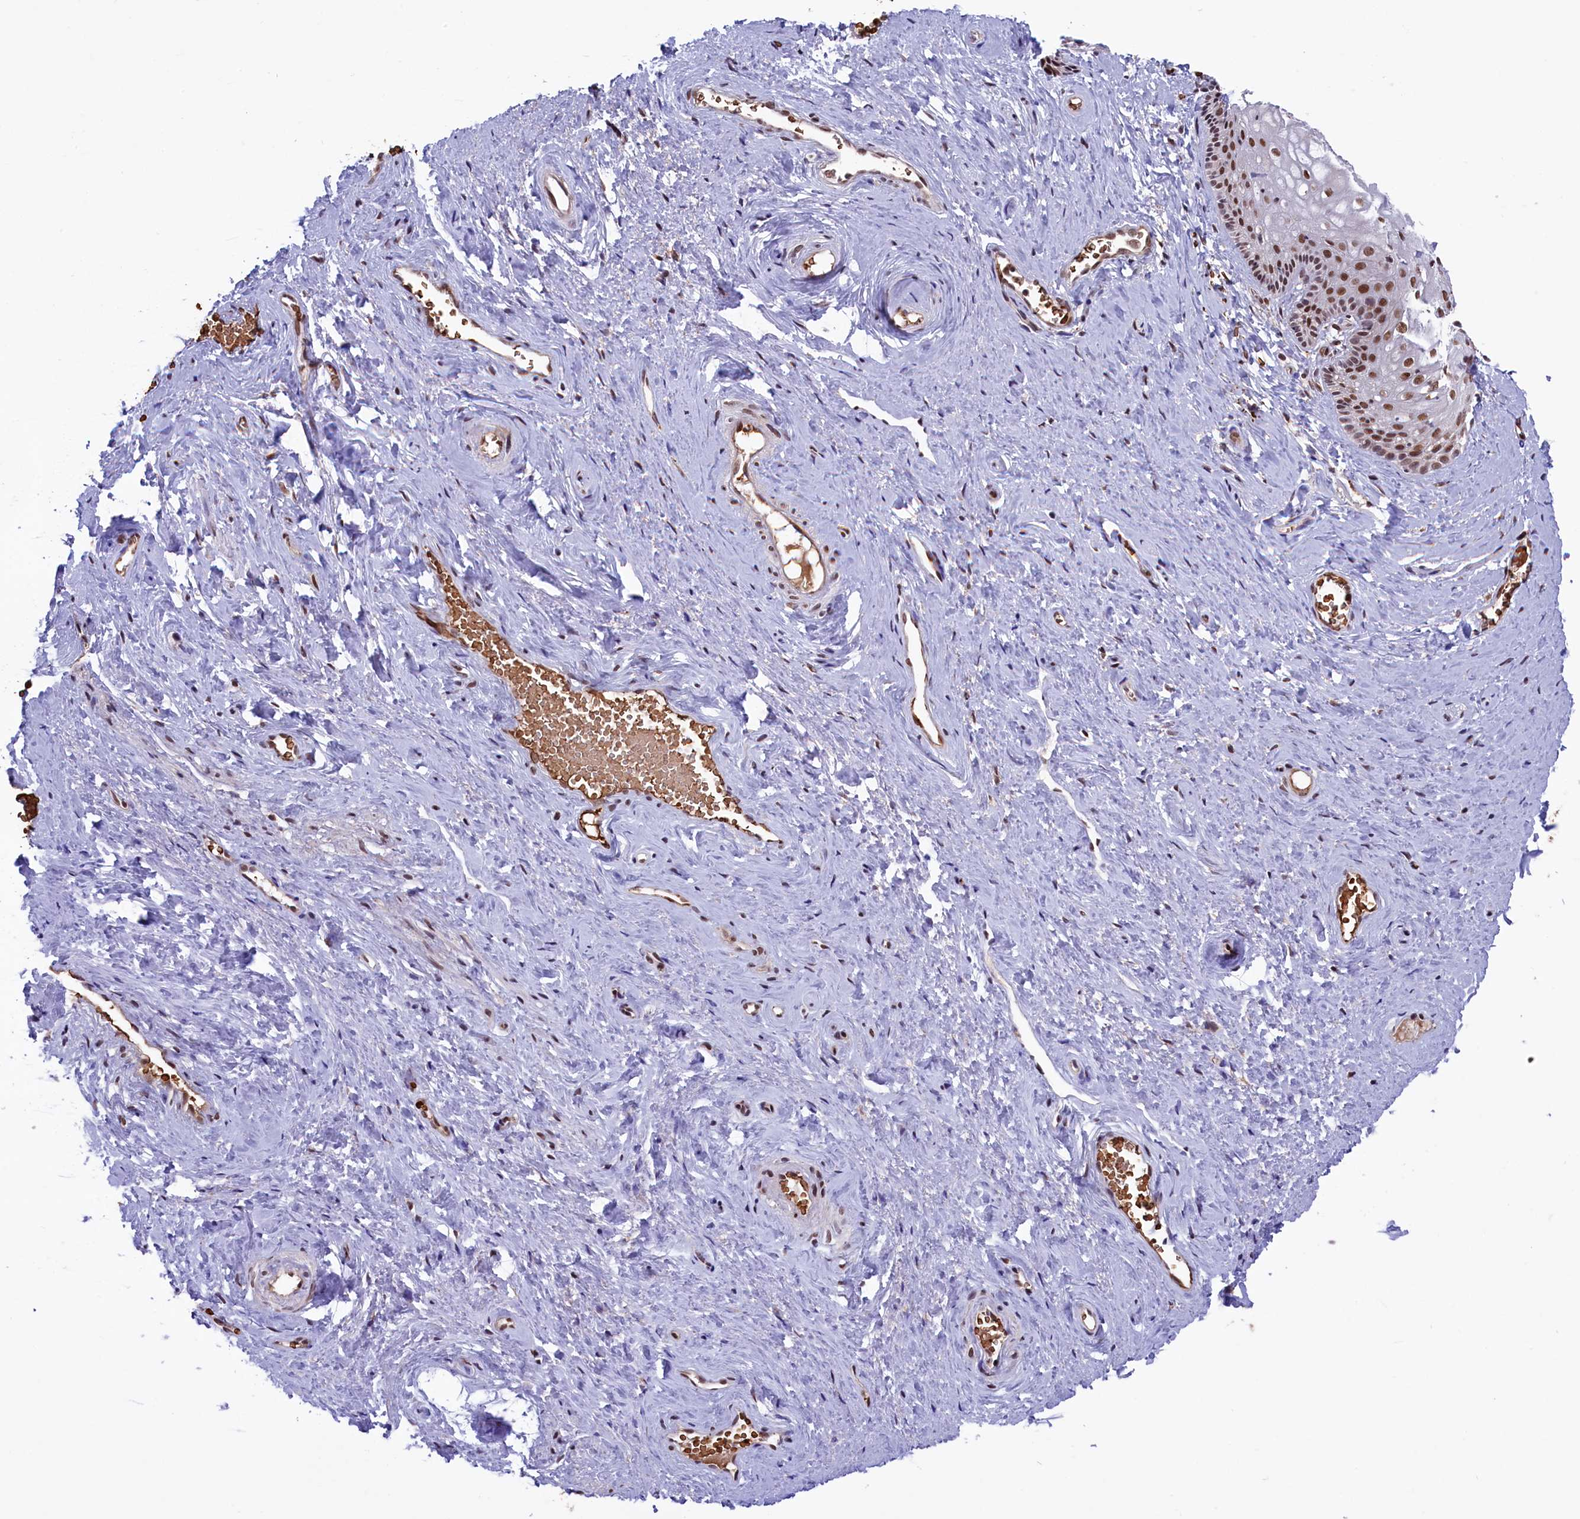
{"staining": {"intensity": "strong", "quantity": ">75%", "location": "nuclear"}, "tissue": "vagina", "cell_type": "Squamous epithelial cells", "image_type": "normal", "snomed": [{"axis": "morphology", "description": "Normal tissue, NOS"}, {"axis": "topography", "description": "Vagina"}, {"axis": "topography", "description": "Cervix"}], "caption": "The micrograph shows immunohistochemical staining of benign vagina. There is strong nuclear expression is appreciated in about >75% of squamous epithelial cells.", "gene": "MPHOSPH8", "patient": {"sex": "female", "age": 40}}